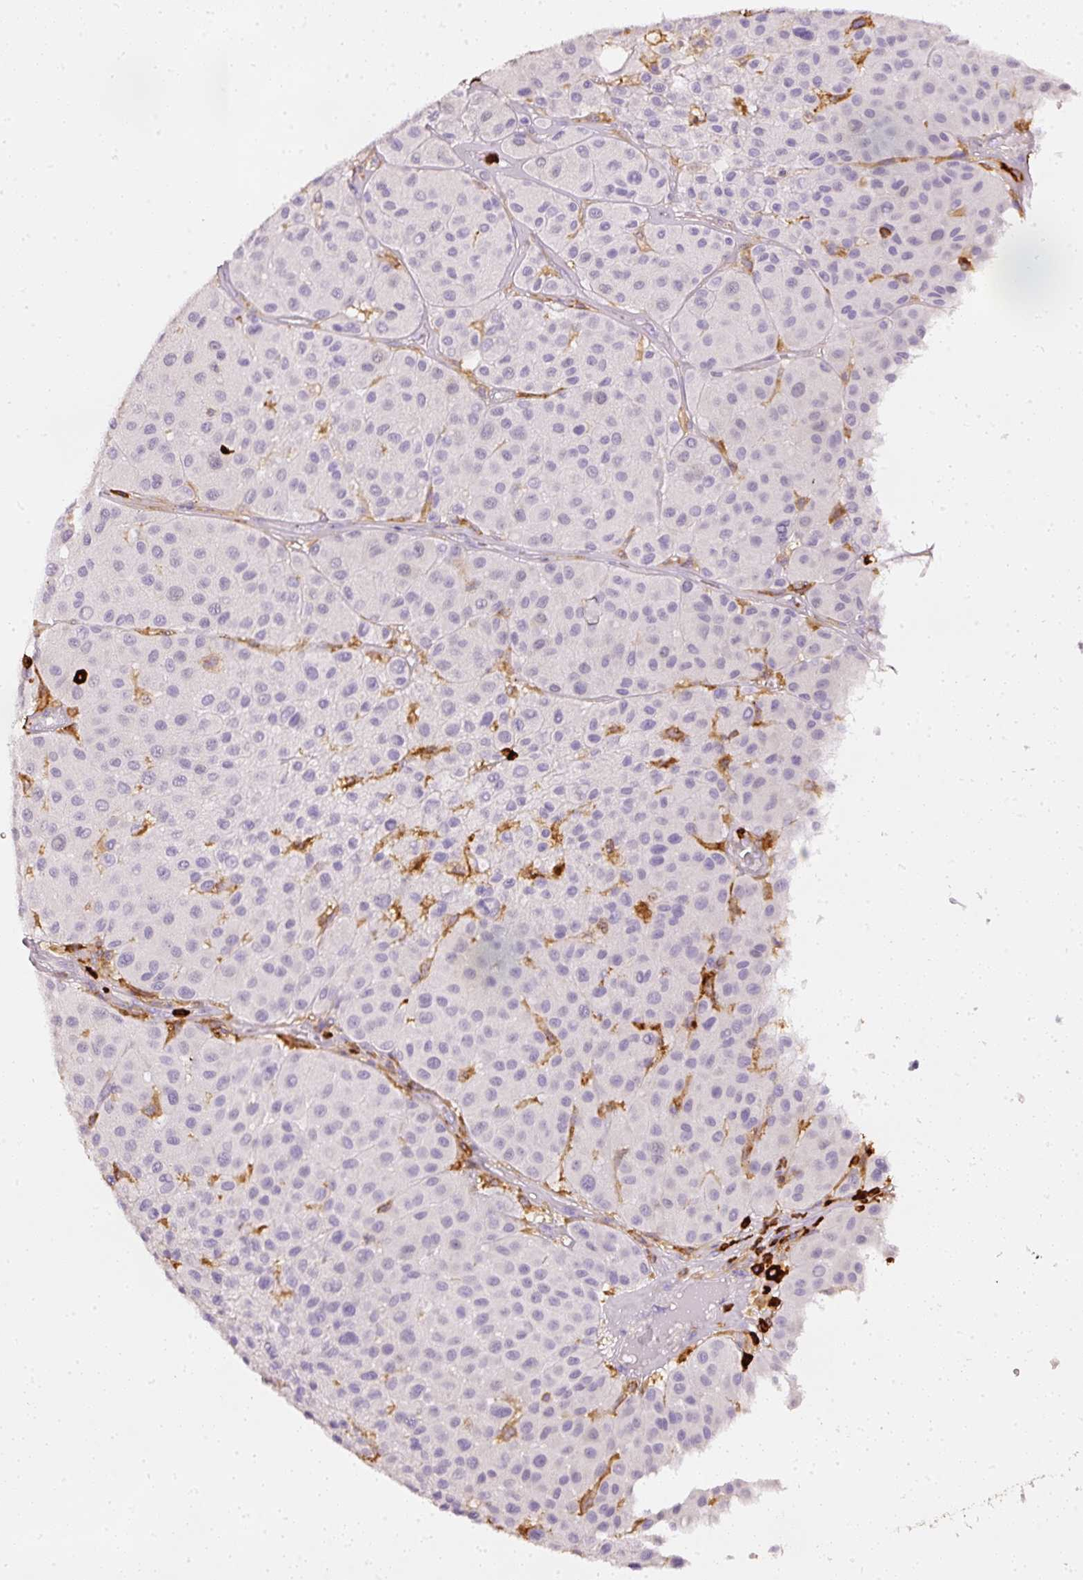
{"staining": {"intensity": "negative", "quantity": "none", "location": "none"}, "tissue": "melanoma", "cell_type": "Tumor cells", "image_type": "cancer", "snomed": [{"axis": "morphology", "description": "Malignant melanoma, Metastatic site"}, {"axis": "topography", "description": "Smooth muscle"}], "caption": "High power microscopy micrograph of an IHC photomicrograph of melanoma, revealing no significant staining in tumor cells.", "gene": "EVL", "patient": {"sex": "male", "age": 41}}